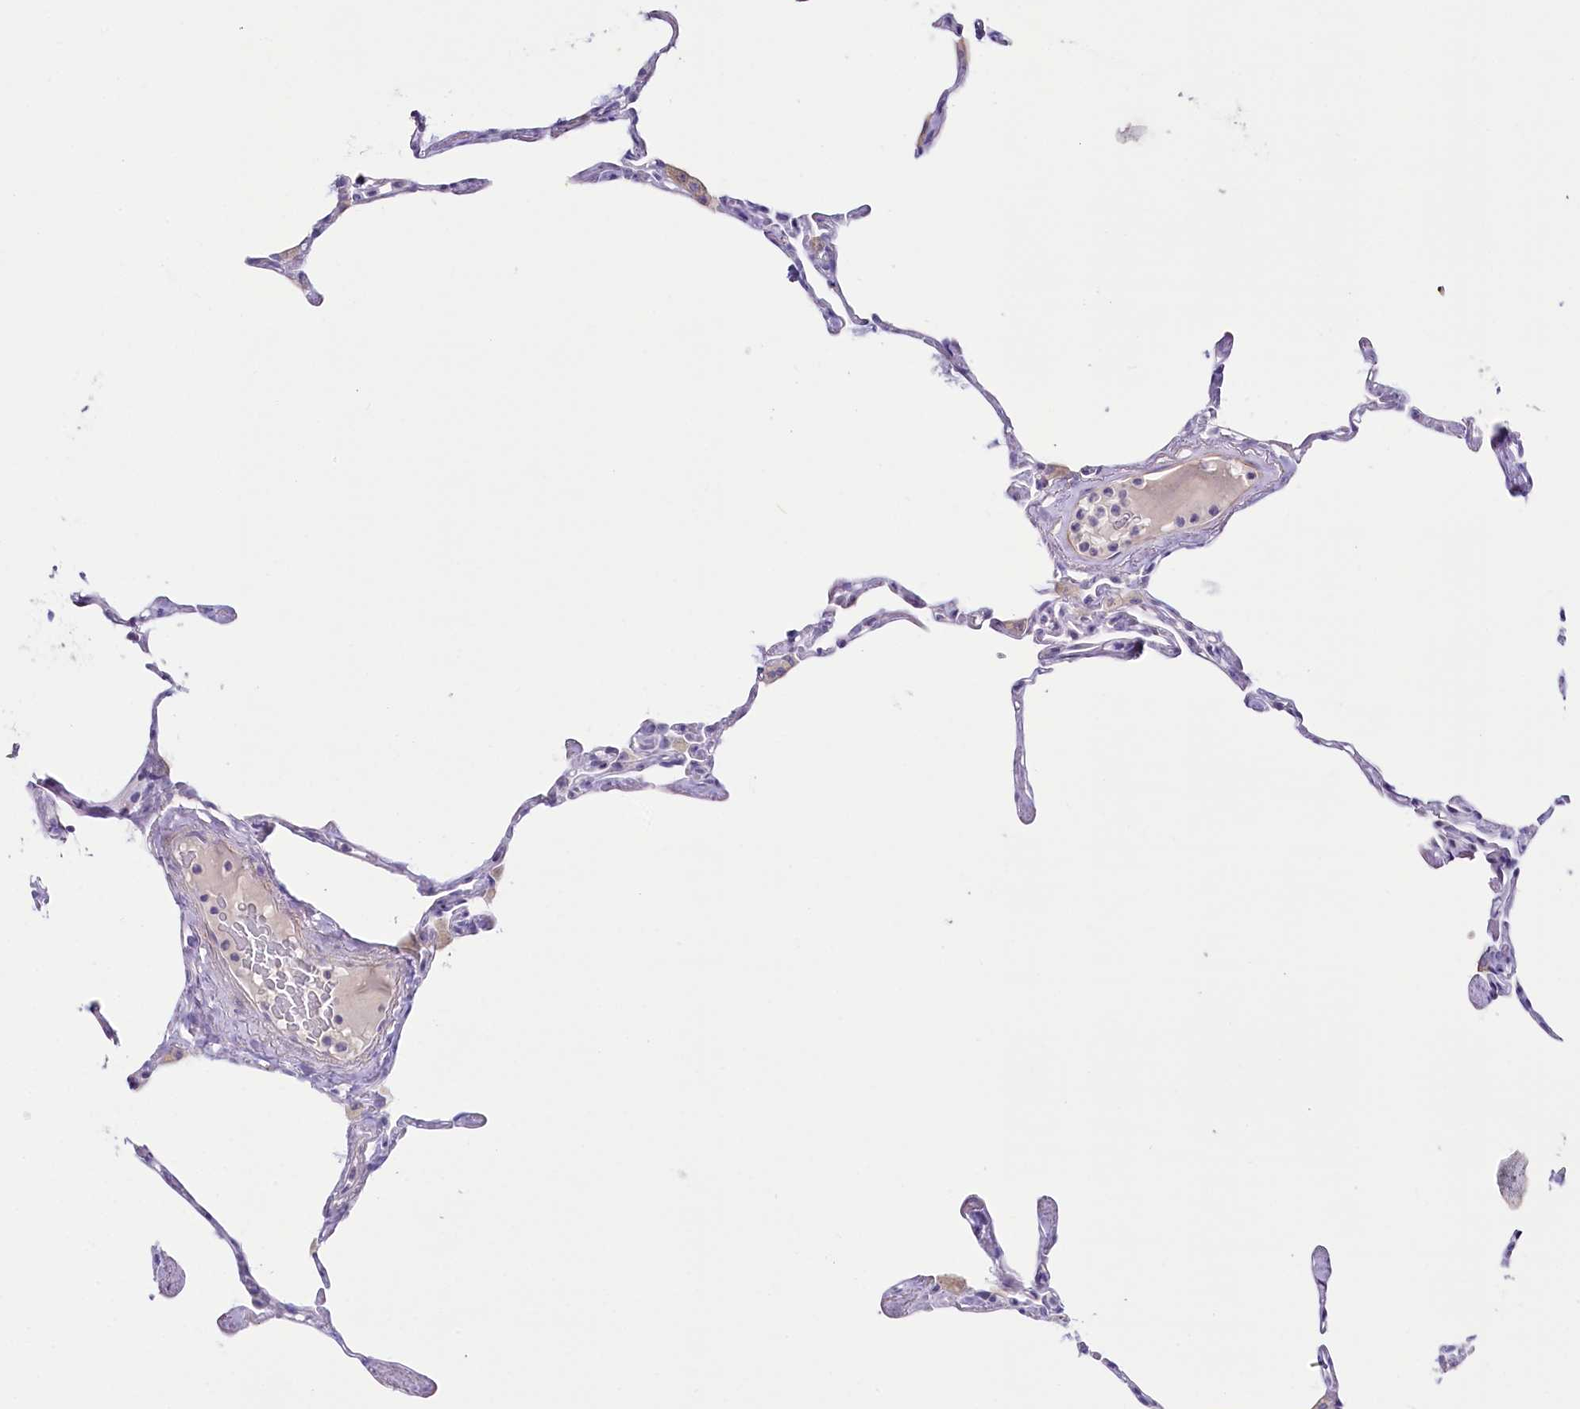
{"staining": {"intensity": "negative", "quantity": "none", "location": "none"}, "tissue": "lung", "cell_type": "Alveolar cells", "image_type": "normal", "snomed": [{"axis": "morphology", "description": "Normal tissue, NOS"}, {"axis": "topography", "description": "Lung"}], "caption": "The photomicrograph reveals no significant expression in alveolar cells of lung. Nuclei are stained in blue.", "gene": "MYOZ1", "patient": {"sex": "male", "age": 65}}